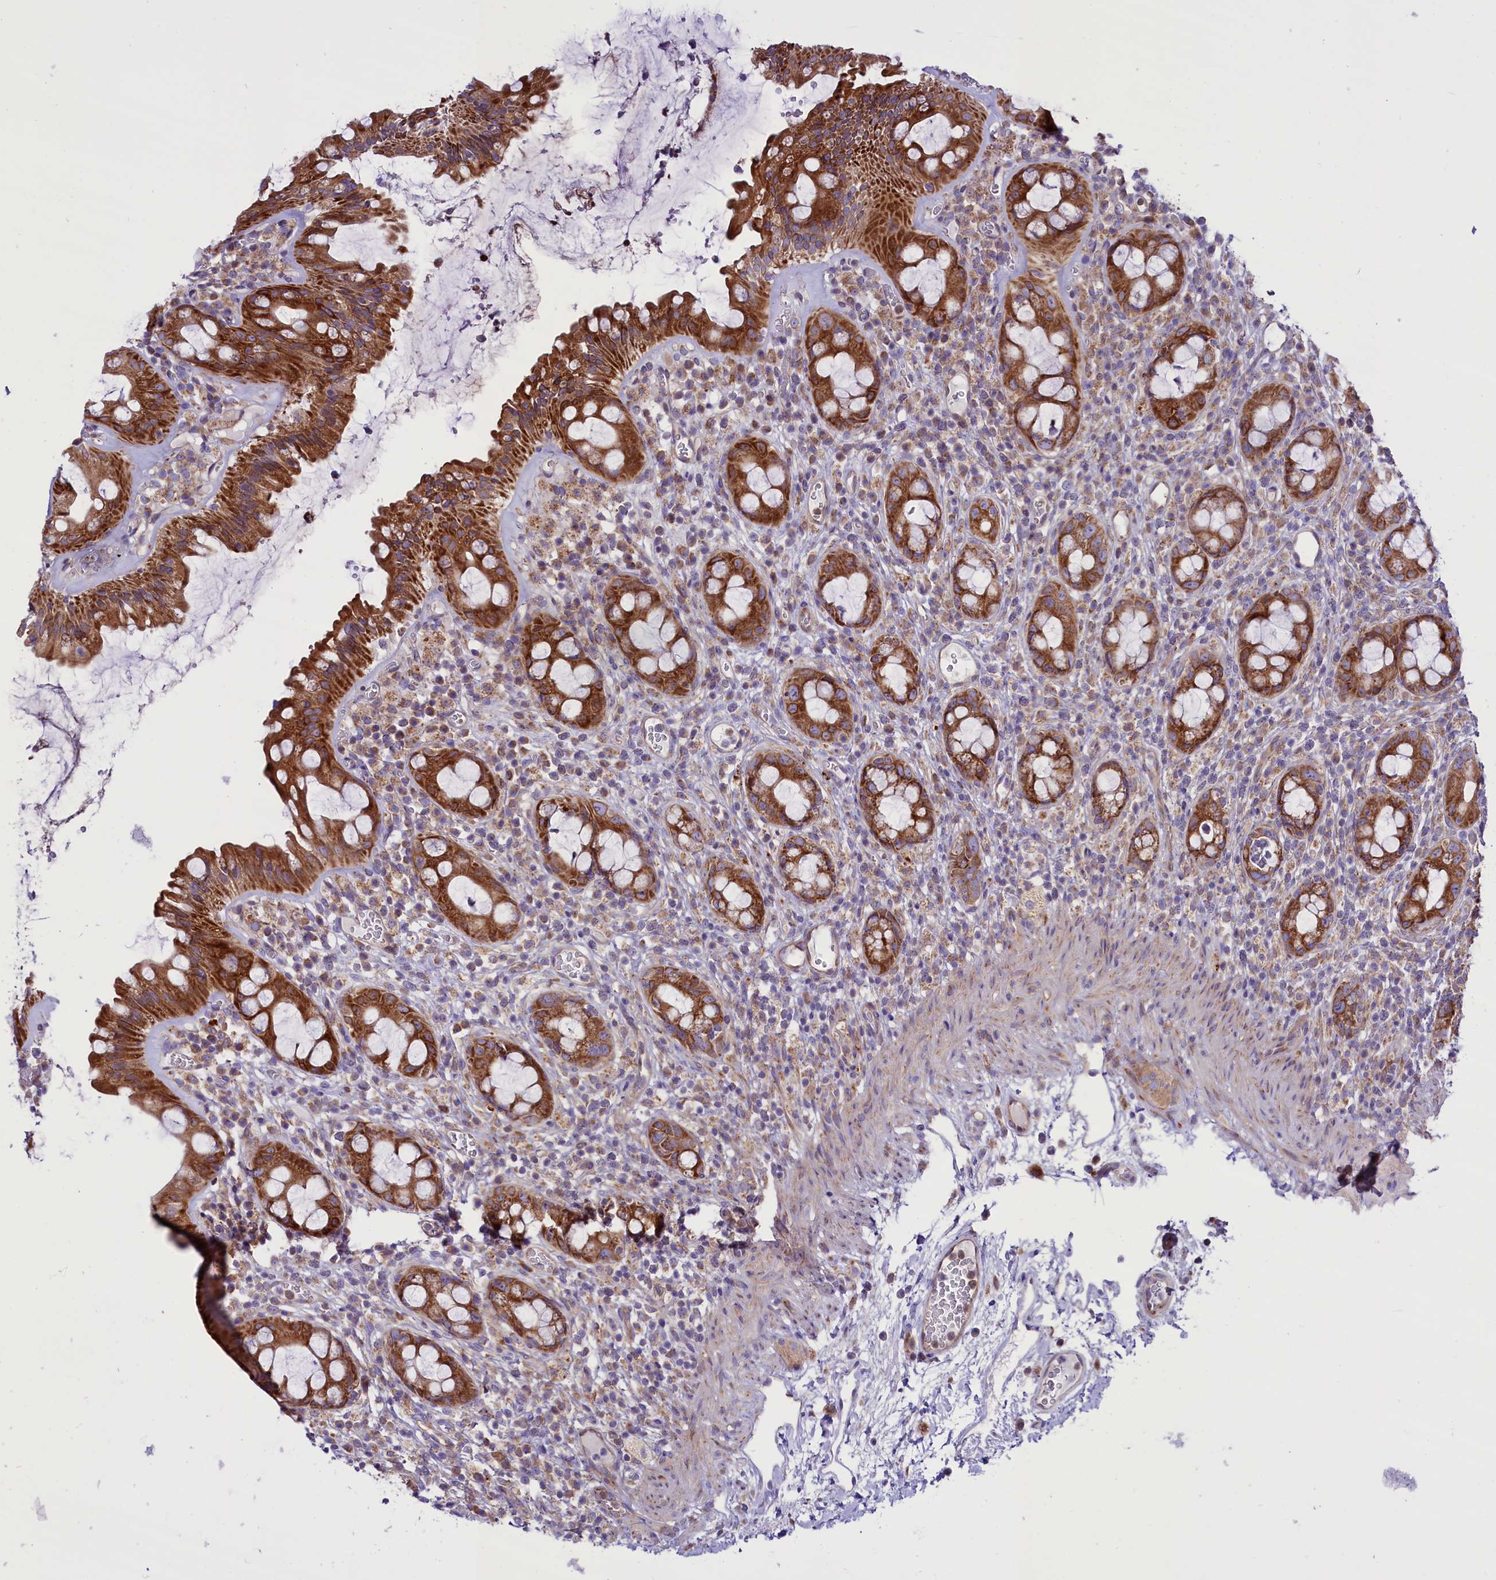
{"staining": {"intensity": "strong", "quantity": ">75%", "location": "cytoplasmic/membranous"}, "tissue": "rectum", "cell_type": "Glandular cells", "image_type": "normal", "snomed": [{"axis": "morphology", "description": "Normal tissue, NOS"}, {"axis": "topography", "description": "Rectum"}], "caption": "Immunohistochemical staining of unremarkable rectum shows >75% levels of strong cytoplasmic/membranous protein expression in about >75% of glandular cells. (Stains: DAB (3,3'-diaminobenzidine) in brown, nuclei in blue, Microscopy: brightfield microscopy at high magnification).", "gene": "PTPRU", "patient": {"sex": "female", "age": 57}}